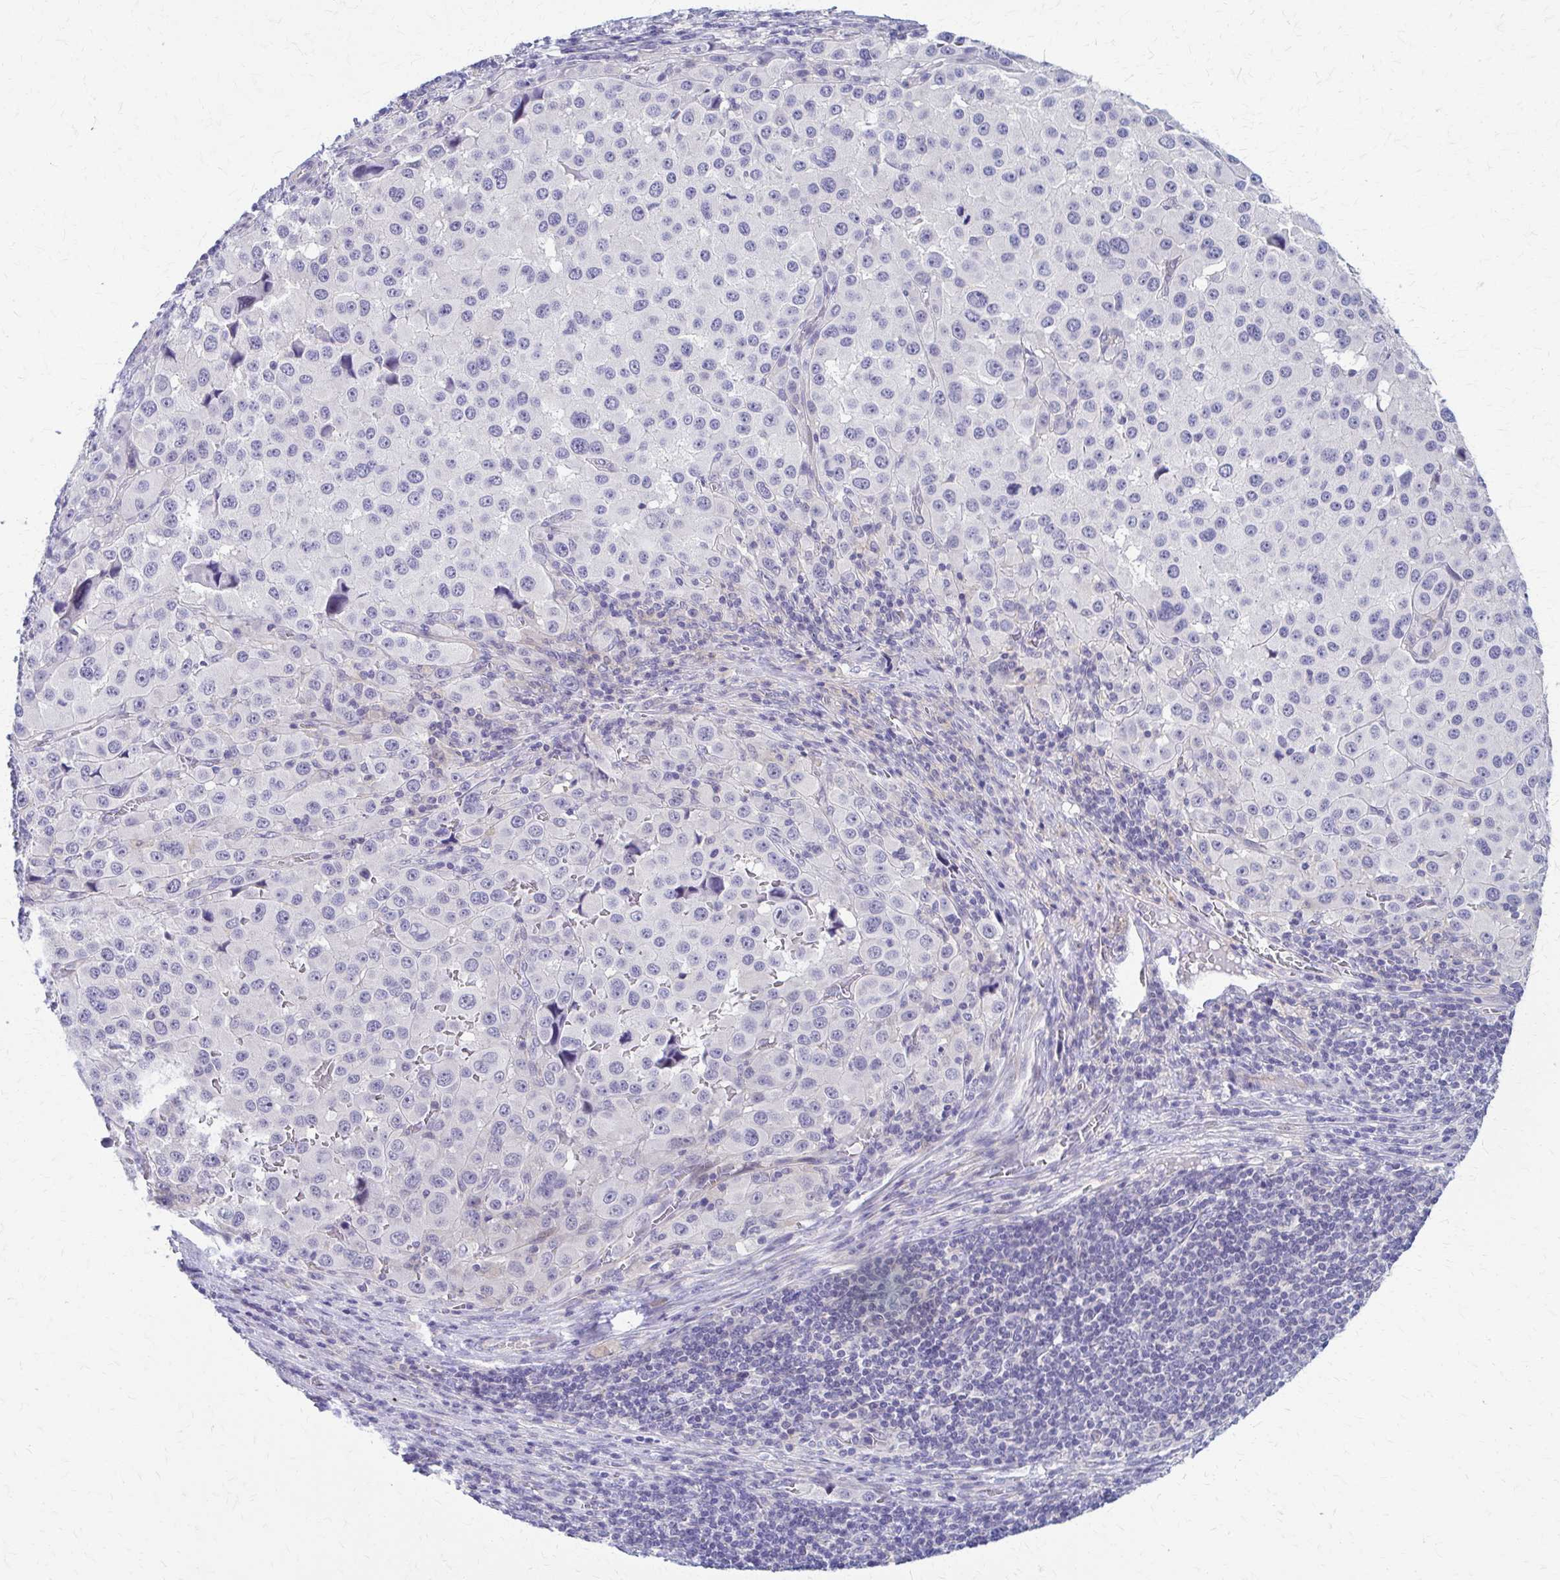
{"staining": {"intensity": "negative", "quantity": "none", "location": "none"}, "tissue": "melanoma", "cell_type": "Tumor cells", "image_type": "cancer", "snomed": [{"axis": "morphology", "description": "Malignant melanoma, Metastatic site"}, {"axis": "topography", "description": "Lymph node"}], "caption": "Image shows no significant protein staining in tumor cells of melanoma.", "gene": "RHOBTB2", "patient": {"sex": "female", "age": 65}}